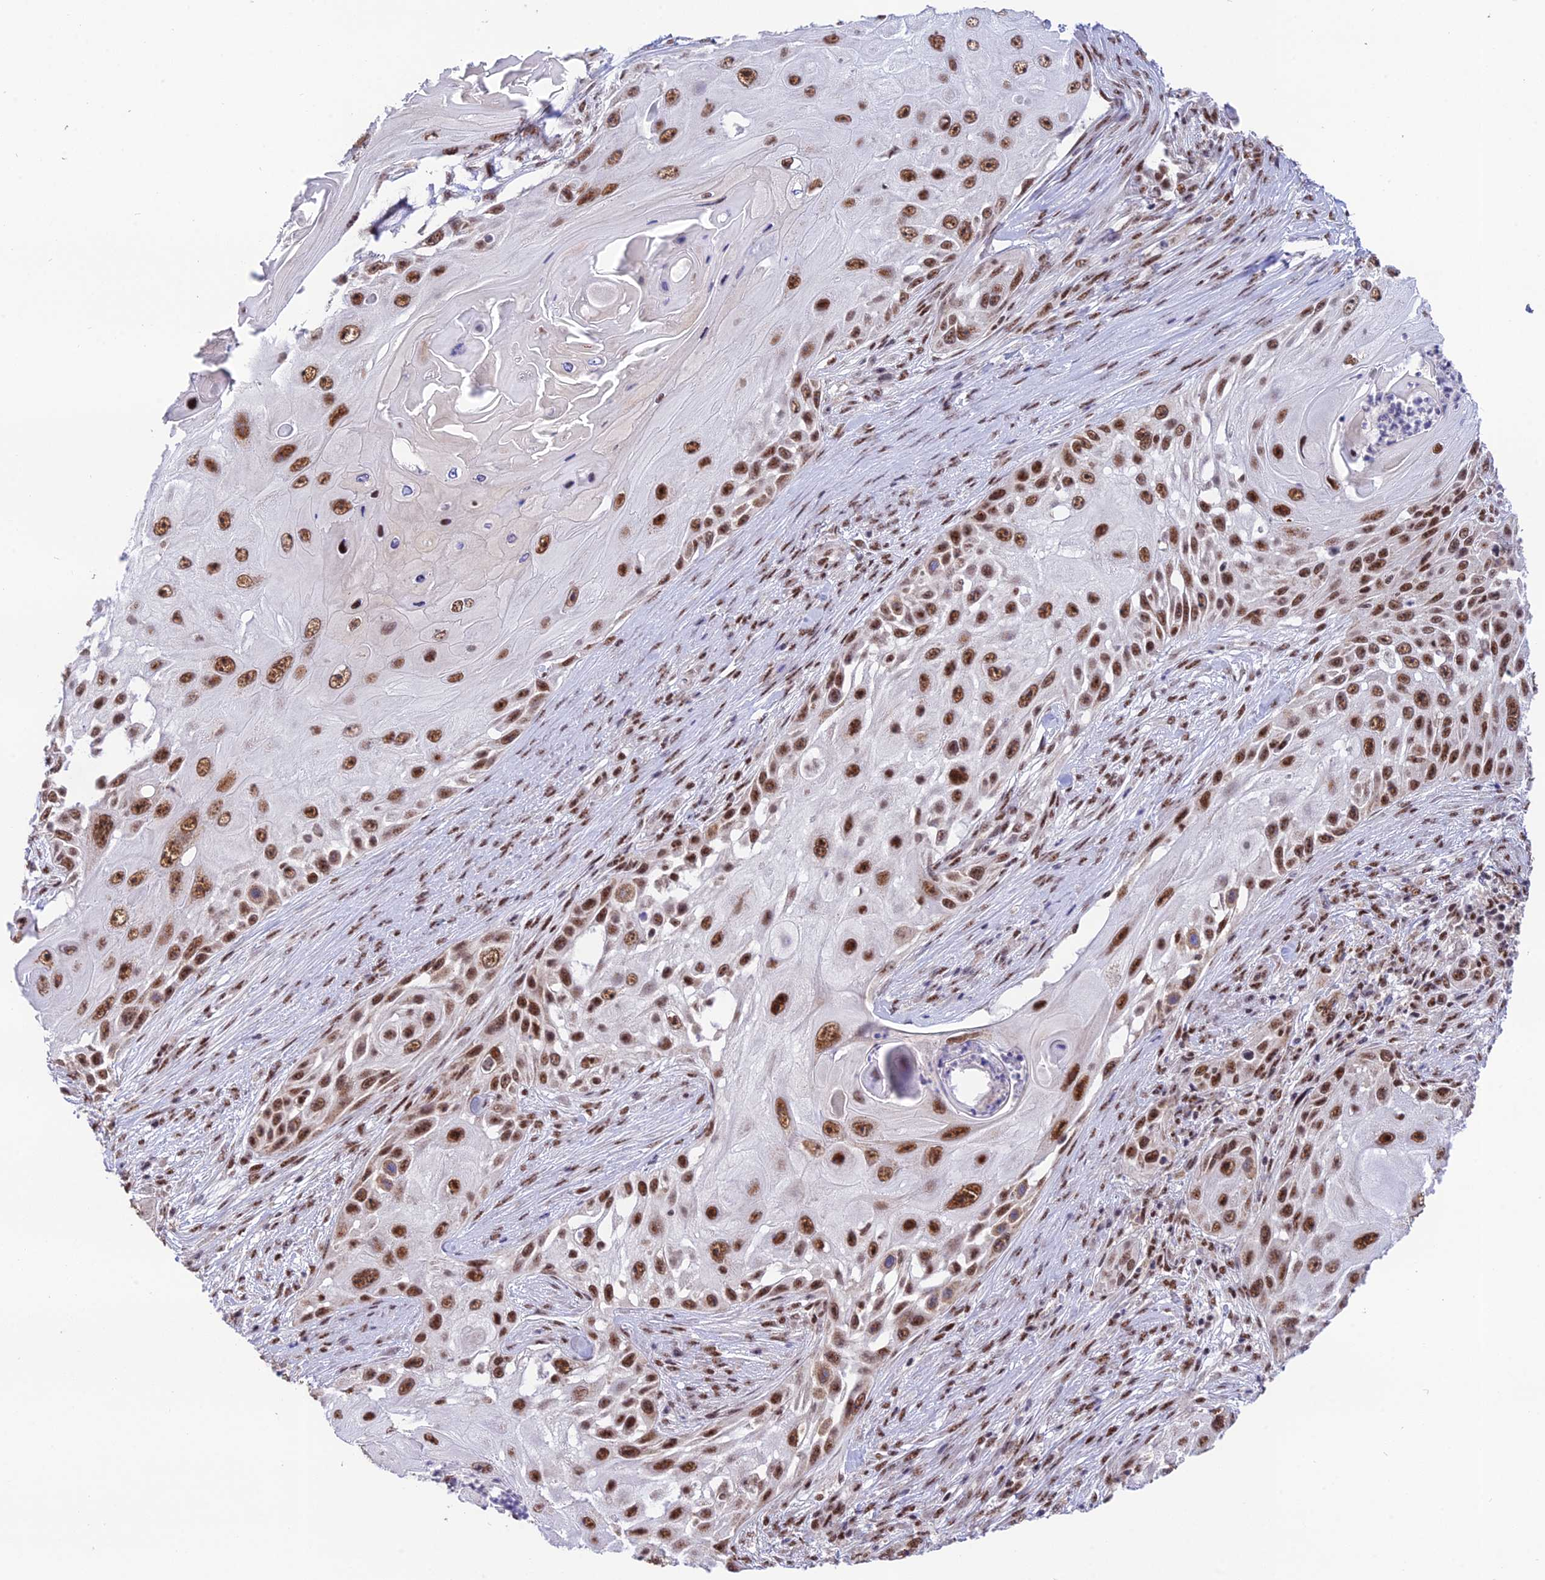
{"staining": {"intensity": "moderate", "quantity": ">75%", "location": "nuclear"}, "tissue": "skin cancer", "cell_type": "Tumor cells", "image_type": "cancer", "snomed": [{"axis": "morphology", "description": "Squamous cell carcinoma, NOS"}, {"axis": "topography", "description": "Skin"}], "caption": "IHC (DAB) staining of skin squamous cell carcinoma shows moderate nuclear protein expression in approximately >75% of tumor cells. (brown staining indicates protein expression, while blue staining denotes nuclei).", "gene": "THOC7", "patient": {"sex": "female", "age": 44}}